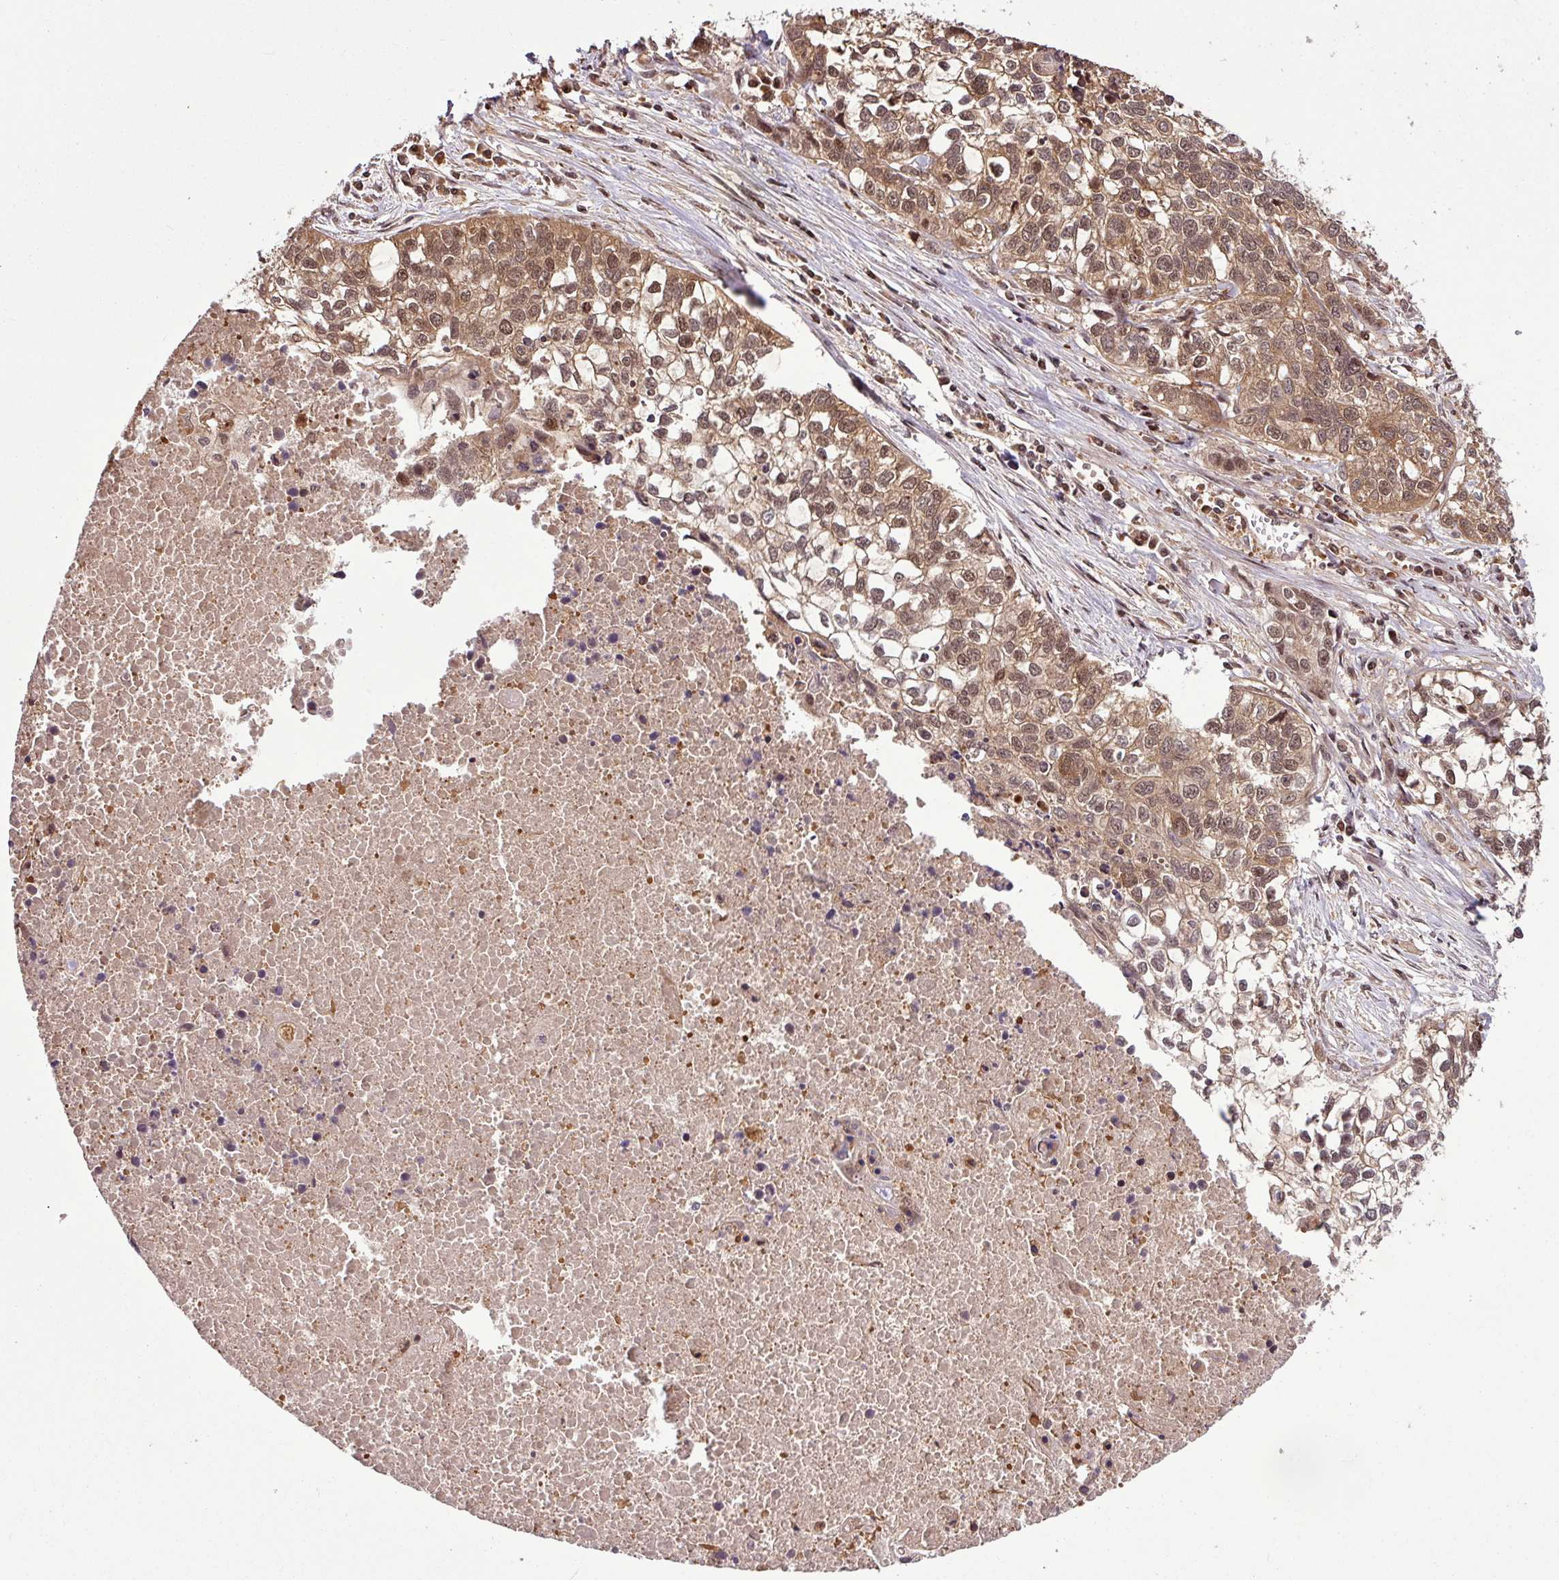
{"staining": {"intensity": "moderate", "quantity": ">75%", "location": "cytoplasmic/membranous,nuclear"}, "tissue": "lung cancer", "cell_type": "Tumor cells", "image_type": "cancer", "snomed": [{"axis": "morphology", "description": "Squamous cell carcinoma, NOS"}, {"axis": "topography", "description": "Lung"}], "caption": "DAB immunohistochemical staining of lung cancer shows moderate cytoplasmic/membranous and nuclear protein staining in approximately >75% of tumor cells.", "gene": "ITPKC", "patient": {"sex": "male", "age": 74}}